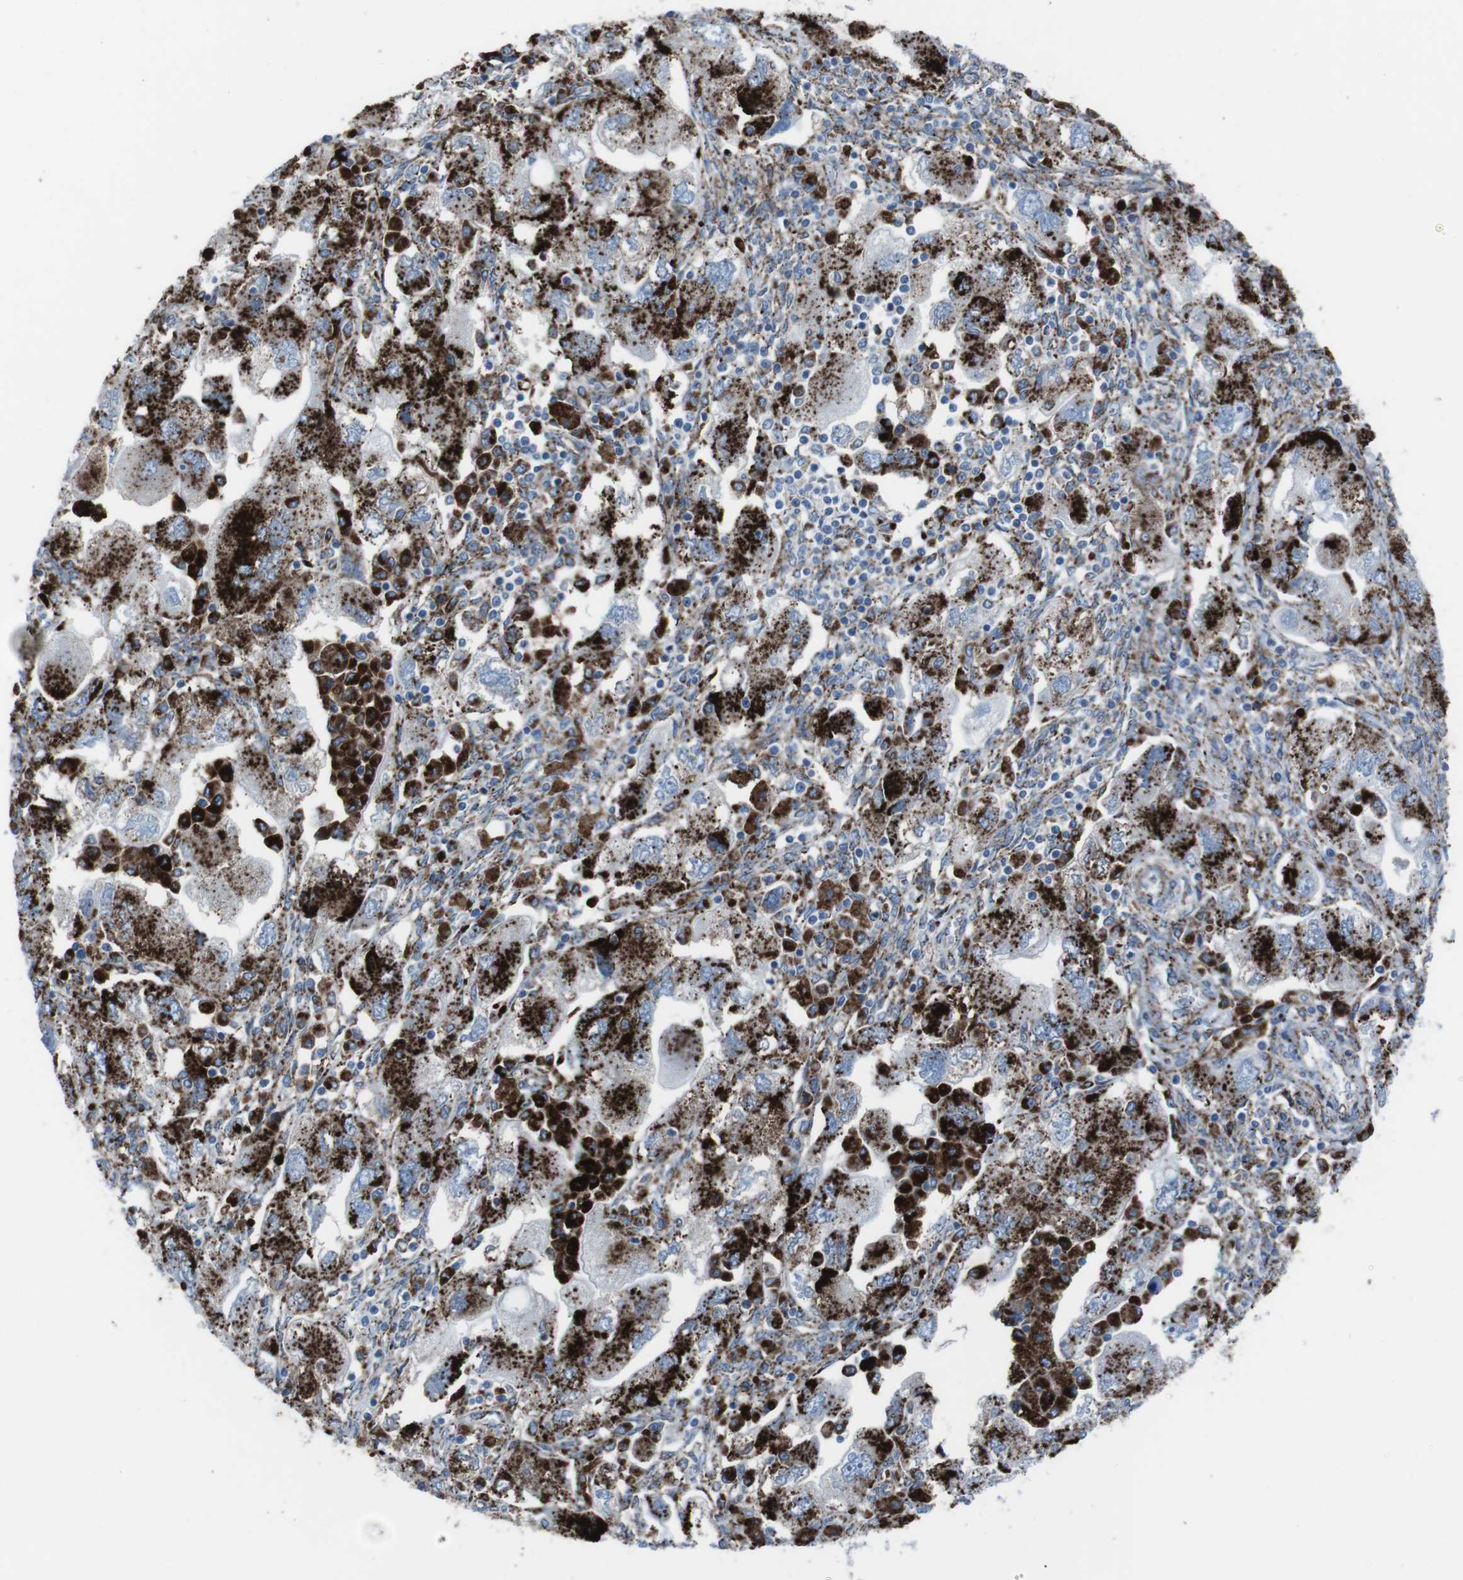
{"staining": {"intensity": "strong", "quantity": ">75%", "location": "cytoplasmic/membranous"}, "tissue": "ovarian cancer", "cell_type": "Tumor cells", "image_type": "cancer", "snomed": [{"axis": "morphology", "description": "Carcinoma, NOS"}, {"axis": "morphology", "description": "Cystadenocarcinoma, serous, NOS"}, {"axis": "topography", "description": "Ovary"}], "caption": "Carcinoma (ovarian) stained for a protein exhibits strong cytoplasmic/membranous positivity in tumor cells. Ihc stains the protein of interest in brown and the nuclei are stained blue.", "gene": "SCARB2", "patient": {"sex": "female", "age": 69}}